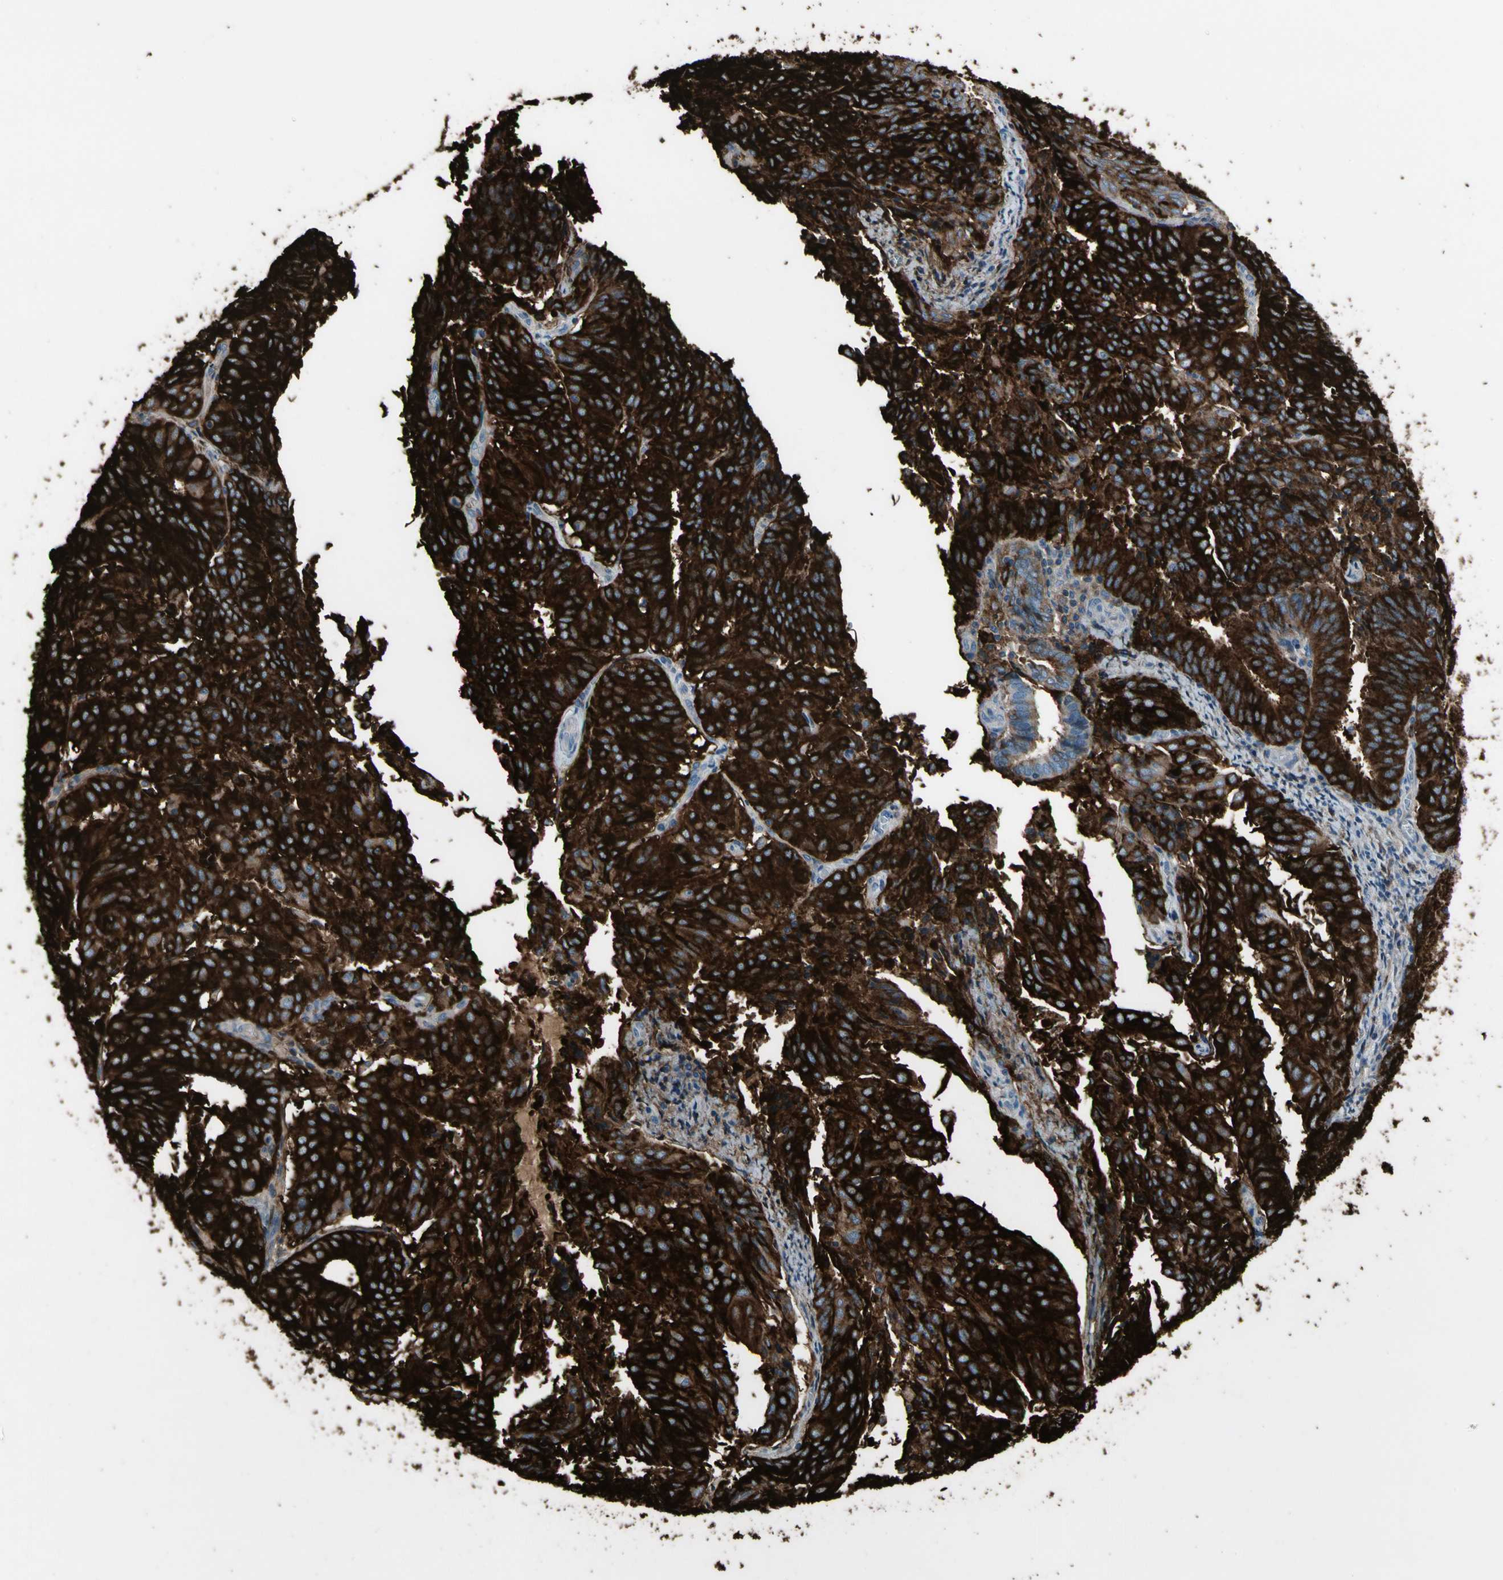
{"staining": {"intensity": "strong", "quantity": ">75%", "location": "cytoplasmic/membranous"}, "tissue": "endometrial cancer", "cell_type": "Tumor cells", "image_type": "cancer", "snomed": [{"axis": "morphology", "description": "Adenocarcinoma, NOS"}, {"axis": "topography", "description": "Uterus"}], "caption": "This micrograph reveals IHC staining of endometrial adenocarcinoma, with high strong cytoplasmic/membranous positivity in approximately >75% of tumor cells.", "gene": "PIGR", "patient": {"sex": "female", "age": 60}}